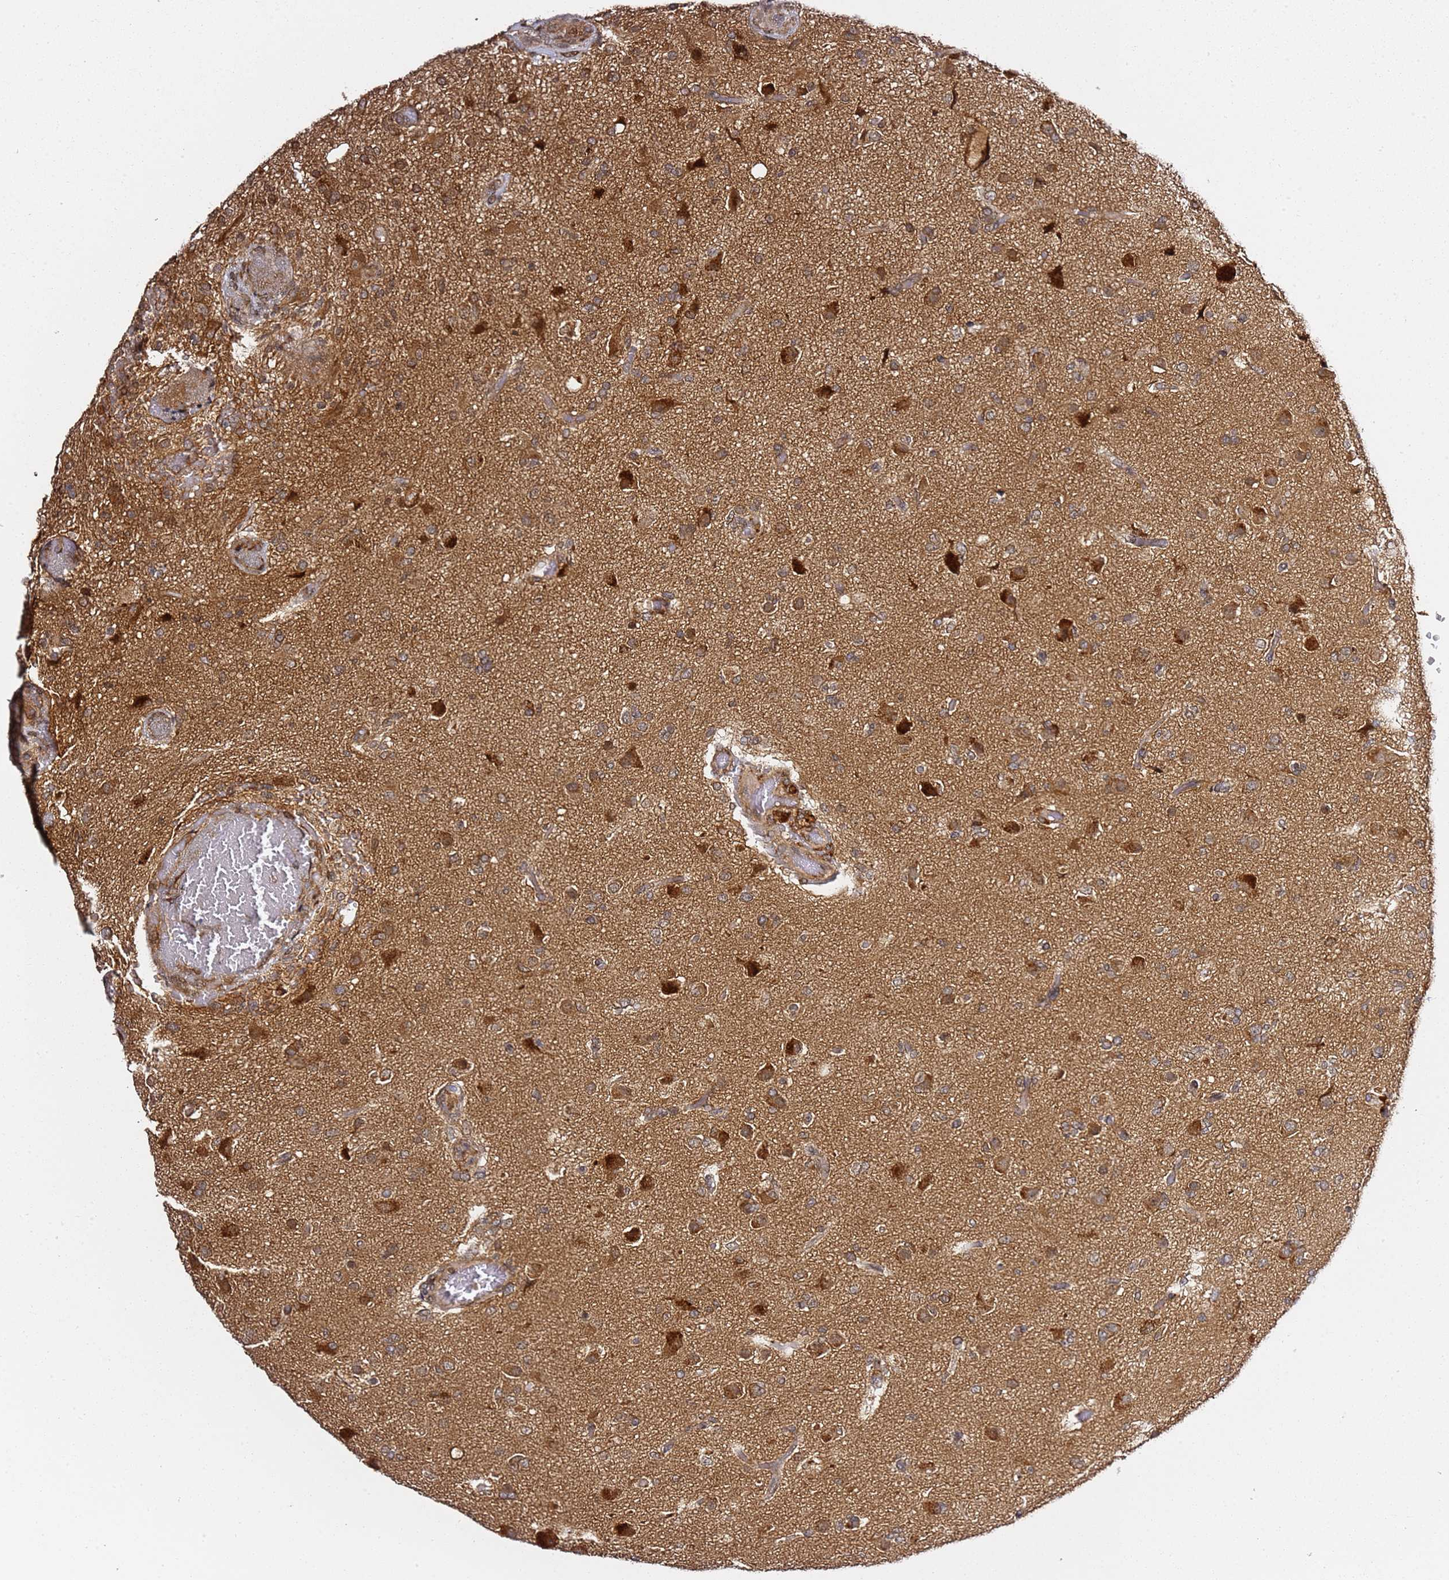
{"staining": {"intensity": "strong", "quantity": "25%-75%", "location": "cytoplasmic/membranous"}, "tissue": "glioma", "cell_type": "Tumor cells", "image_type": "cancer", "snomed": [{"axis": "morphology", "description": "Glioma, malignant, High grade"}, {"axis": "topography", "description": "Brain"}], "caption": "Tumor cells reveal strong cytoplasmic/membranous positivity in about 25%-75% of cells in malignant glioma (high-grade). (Stains: DAB (3,3'-diaminobenzidine) in brown, nuclei in blue, Microscopy: brightfield microscopy at high magnification).", "gene": "PRKAB2", "patient": {"sex": "female", "age": 74}}